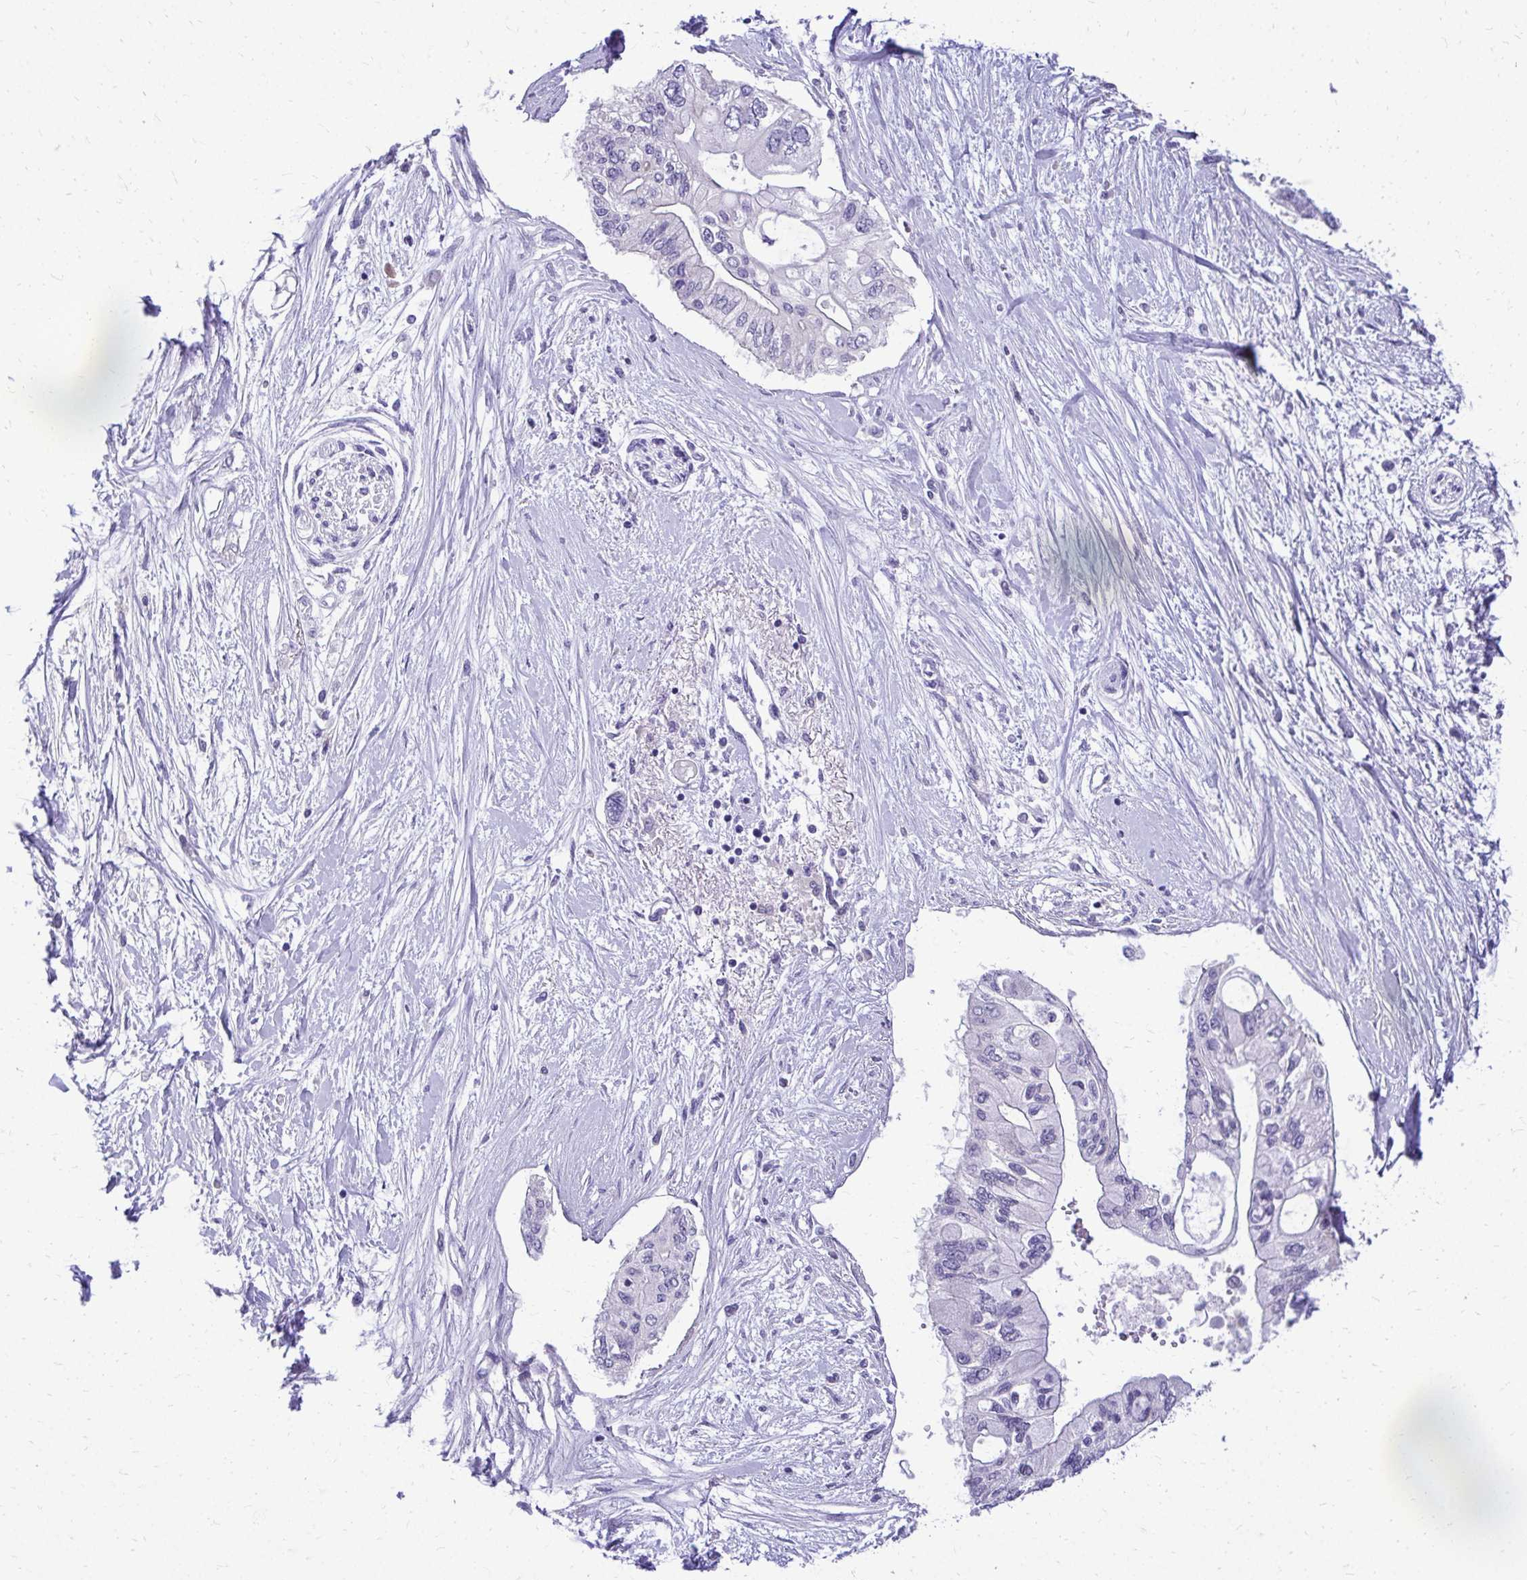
{"staining": {"intensity": "negative", "quantity": "none", "location": "none"}, "tissue": "pancreatic cancer", "cell_type": "Tumor cells", "image_type": "cancer", "snomed": [{"axis": "morphology", "description": "Adenocarcinoma, NOS"}, {"axis": "topography", "description": "Pancreas"}], "caption": "DAB (3,3'-diaminobenzidine) immunohistochemical staining of pancreatic adenocarcinoma shows no significant positivity in tumor cells.", "gene": "ZSWIM9", "patient": {"sex": "female", "age": 77}}